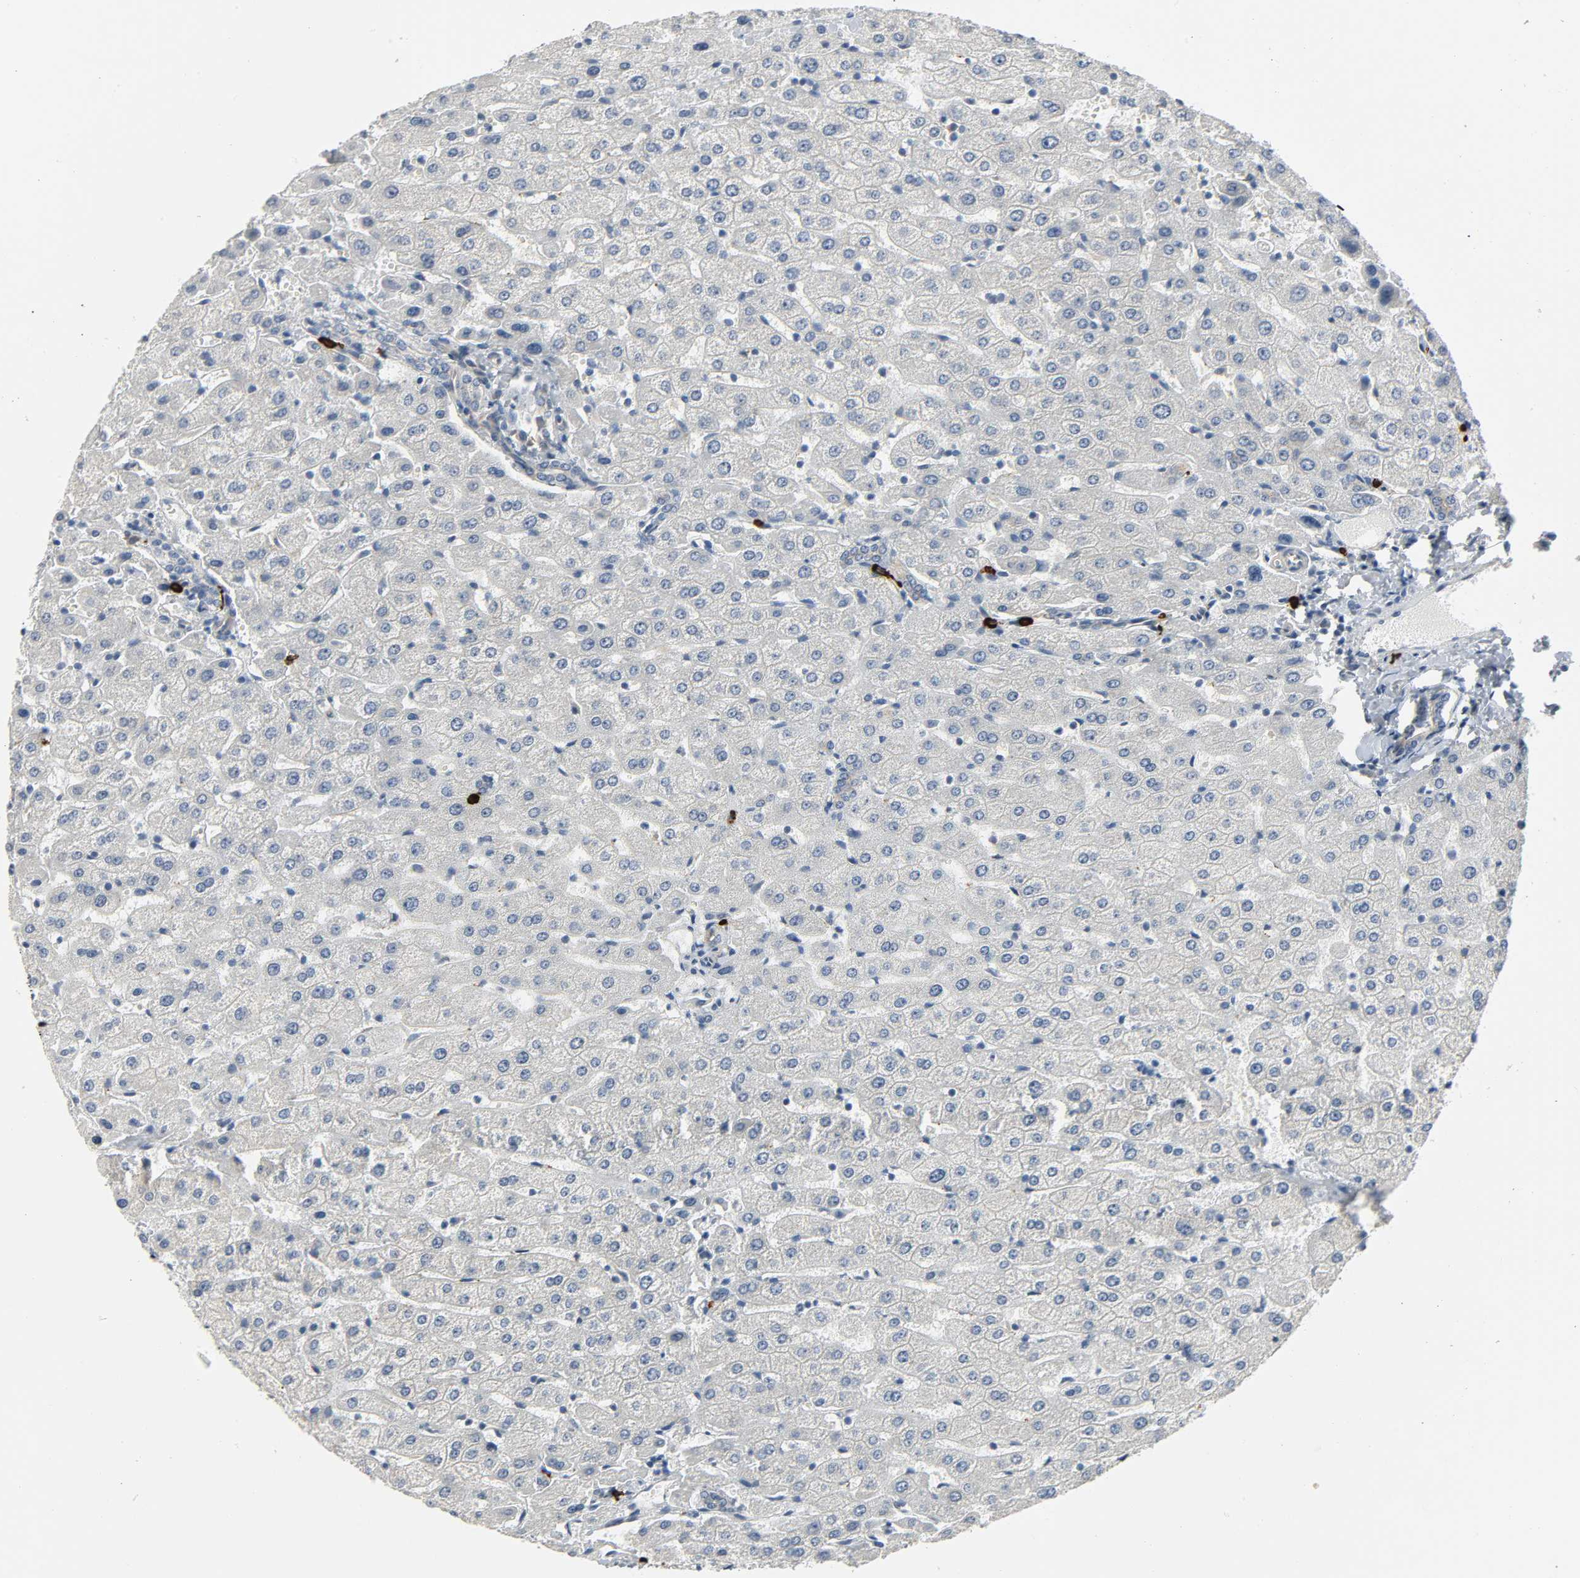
{"staining": {"intensity": "weak", "quantity": ">75%", "location": "cytoplasmic/membranous"}, "tissue": "liver", "cell_type": "Cholangiocytes", "image_type": "normal", "snomed": [{"axis": "morphology", "description": "Normal tissue, NOS"}, {"axis": "morphology", "description": "Fibrosis, NOS"}, {"axis": "topography", "description": "Liver"}], "caption": "Protein expression analysis of benign liver demonstrates weak cytoplasmic/membranous positivity in about >75% of cholangiocytes.", "gene": "LIMCH1", "patient": {"sex": "female", "age": 29}}